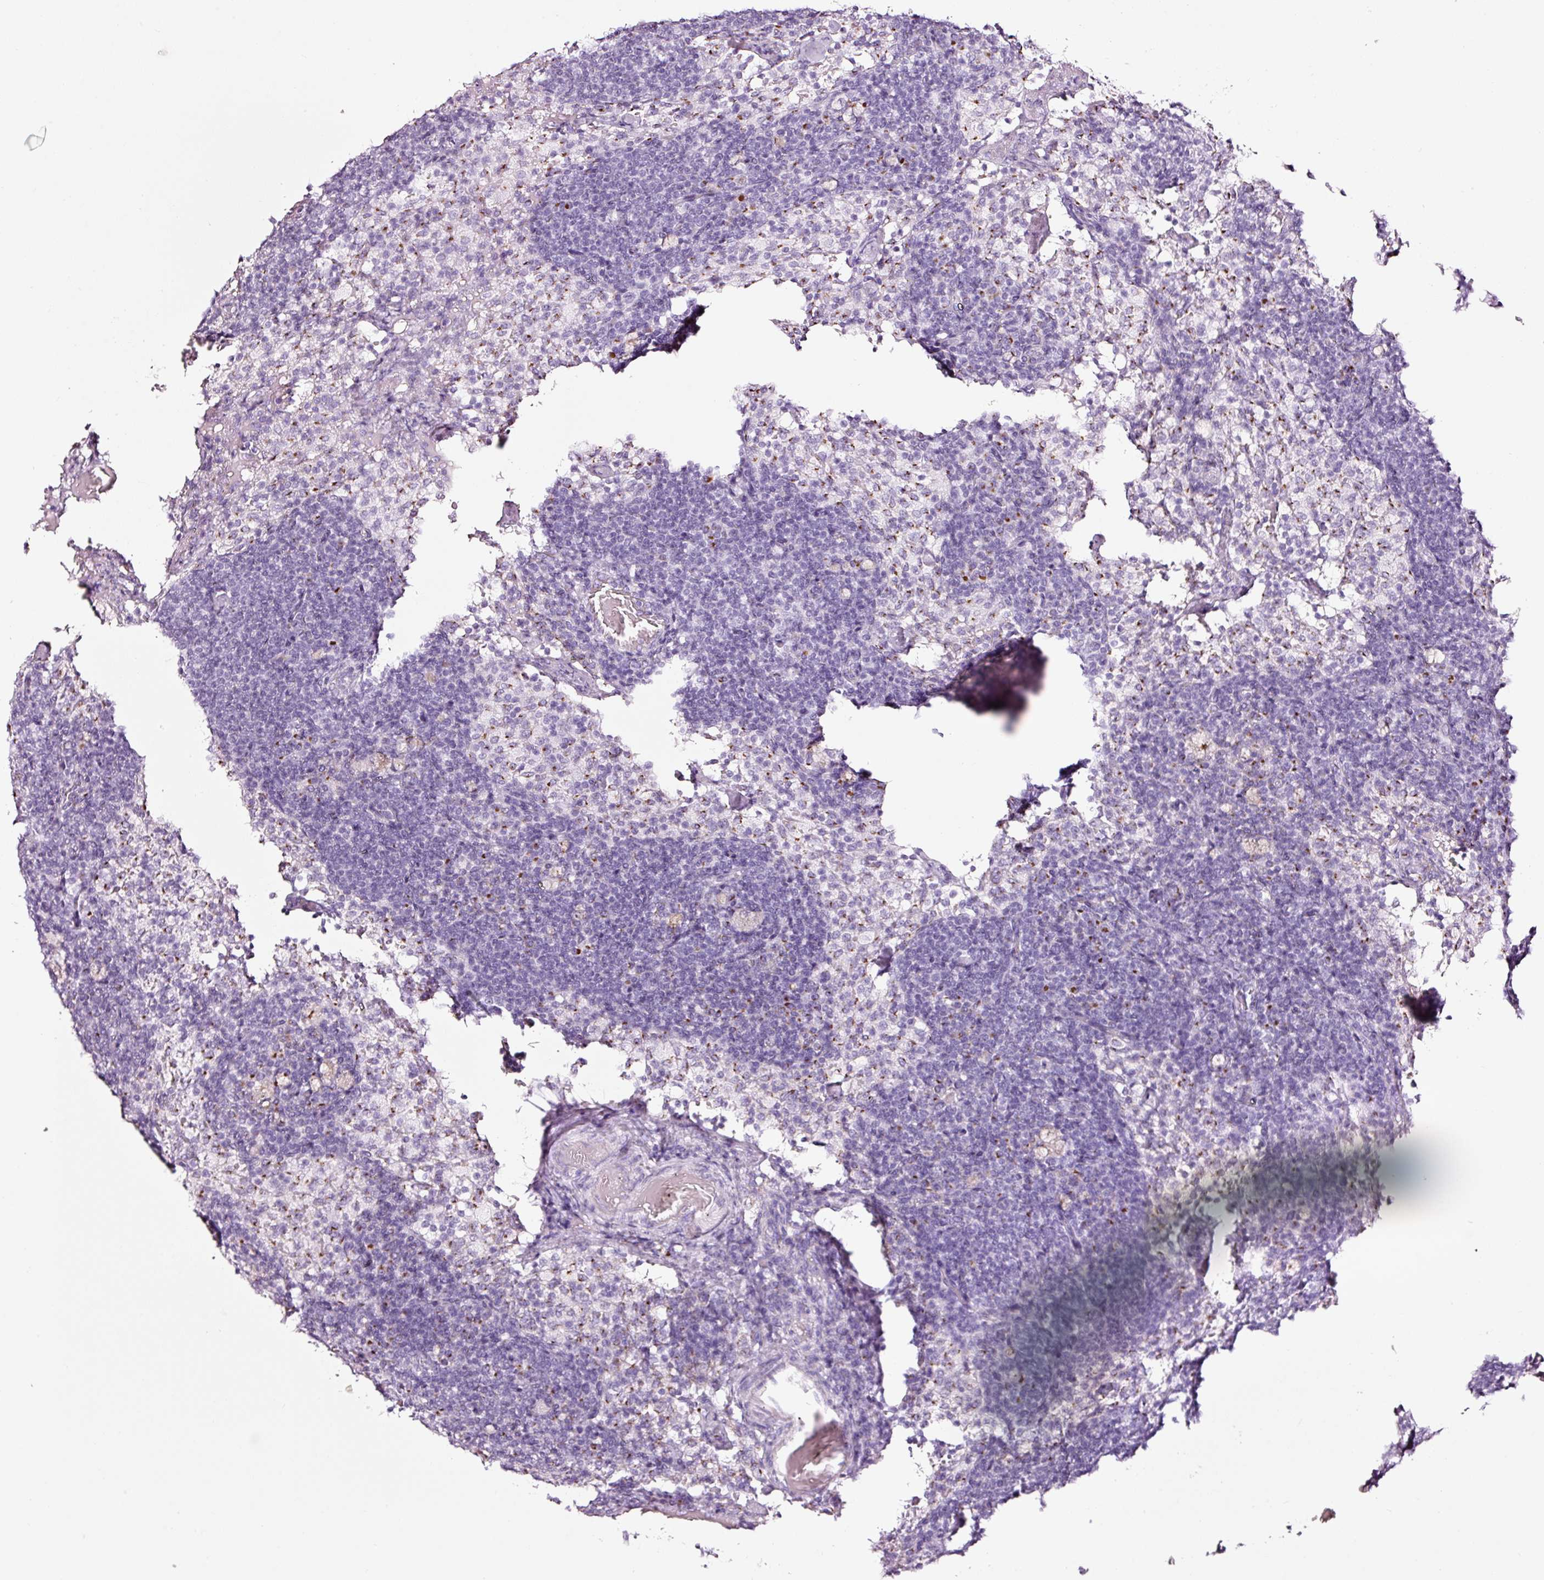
{"staining": {"intensity": "negative", "quantity": "none", "location": "none"}, "tissue": "lymph node", "cell_type": "Germinal center cells", "image_type": "normal", "snomed": [{"axis": "morphology", "description": "Normal tissue, NOS"}, {"axis": "topography", "description": "Lymph node"}], "caption": "Immunohistochemical staining of unremarkable lymph node shows no significant positivity in germinal center cells. The staining is performed using DAB brown chromogen with nuclei counter-stained in using hematoxylin.", "gene": "SDF4", "patient": {"sex": "male", "age": 49}}